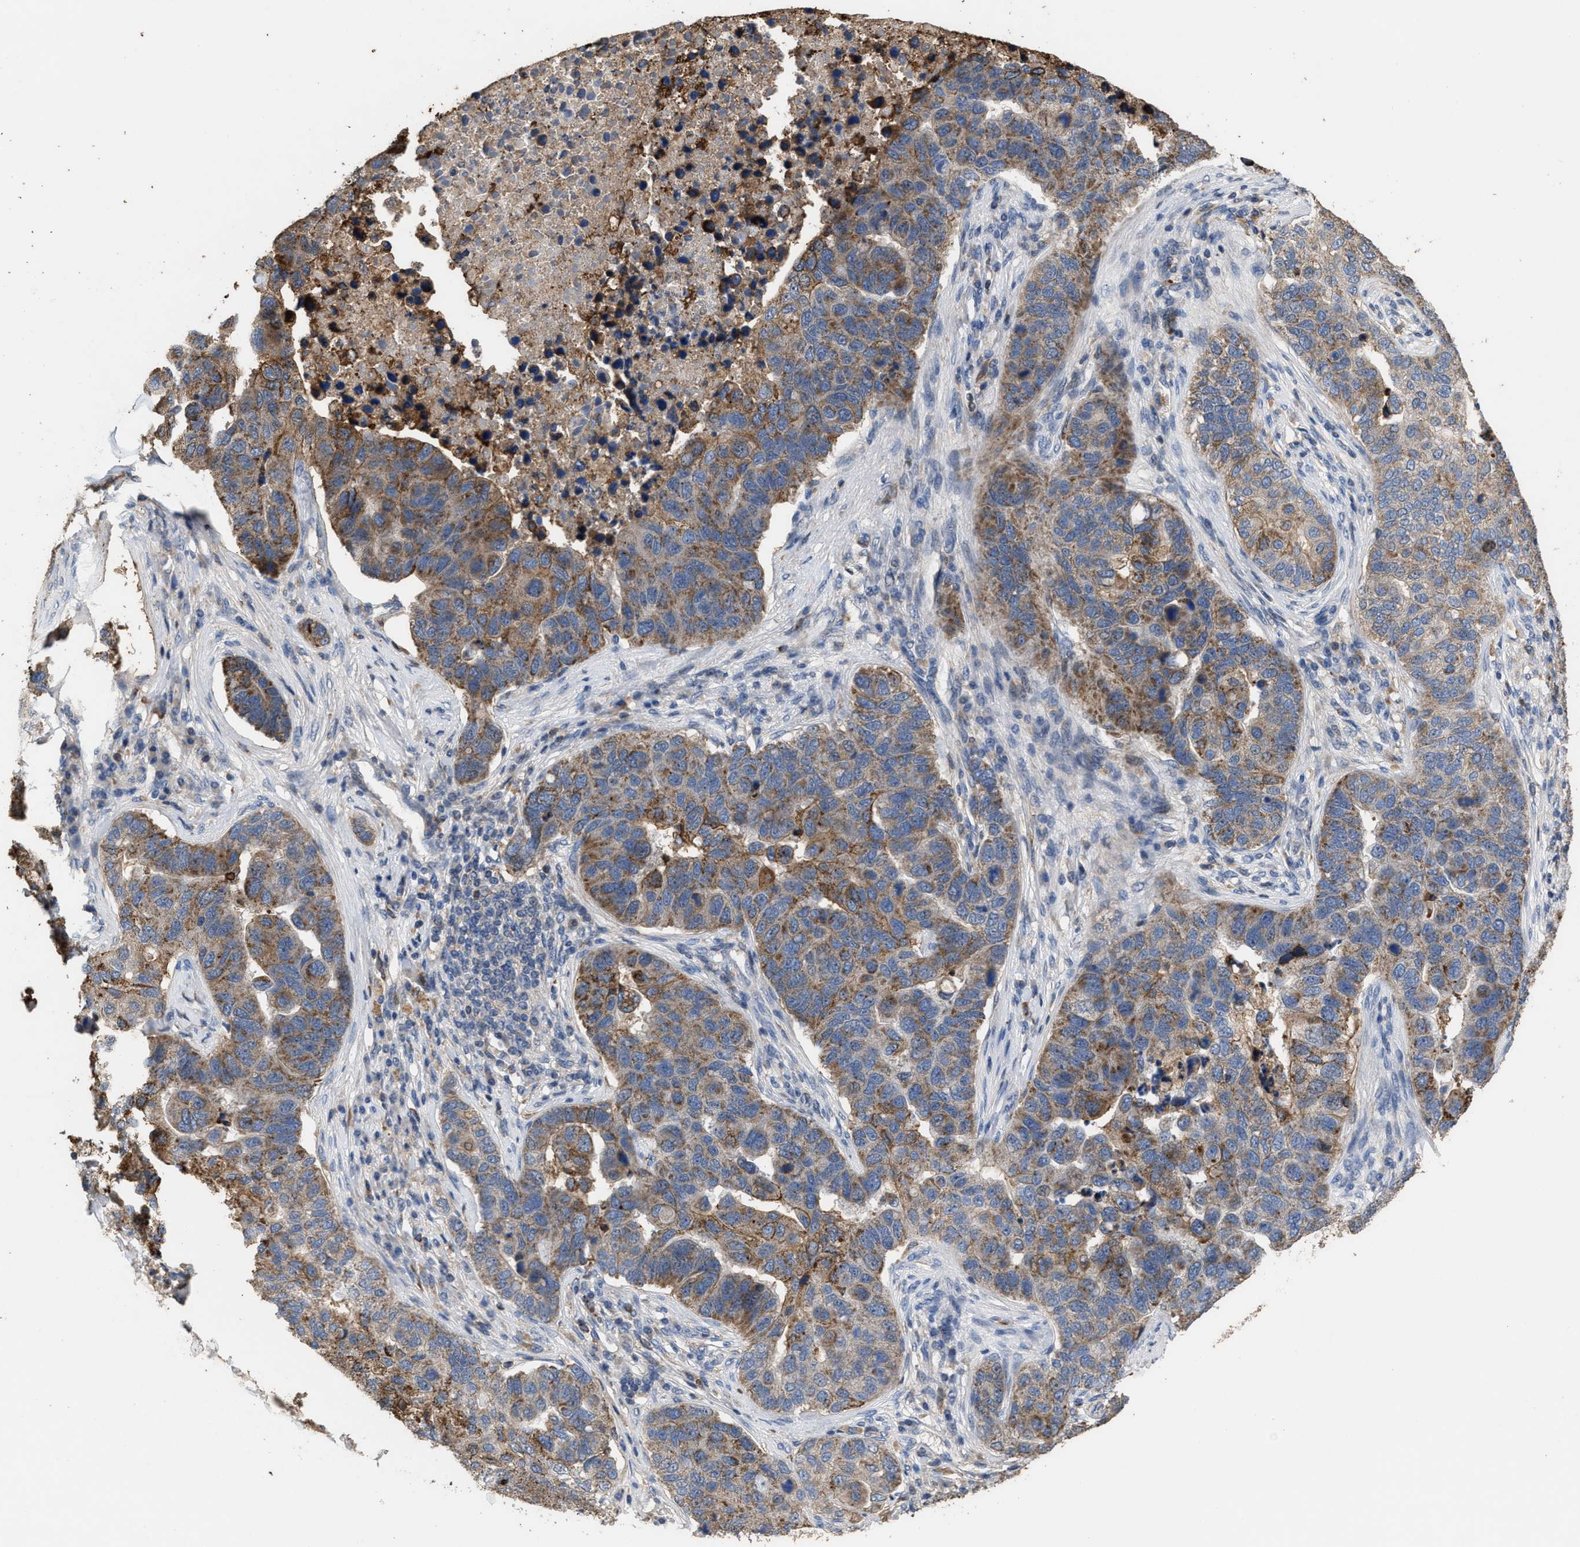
{"staining": {"intensity": "moderate", "quantity": ">75%", "location": "cytoplasmic/membranous"}, "tissue": "pancreatic cancer", "cell_type": "Tumor cells", "image_type": "cancer", "snomed": [{"axis": "morphology", "description": "Adenocarcinoma, NOS"}, {"axis": "topography", "description": "Pancreas"}], "caption": "A histopathology image of pancreatic cancer (adenocarcinoma) stained for a protein exhibits moderate cytoplasmic/membranous brown staining in tumor cells. (brown staining indicates protein expression, while blue staining denotes nuclei).", "gene": "TDRKH", "patient": {"sex": "female", "age": 61}}